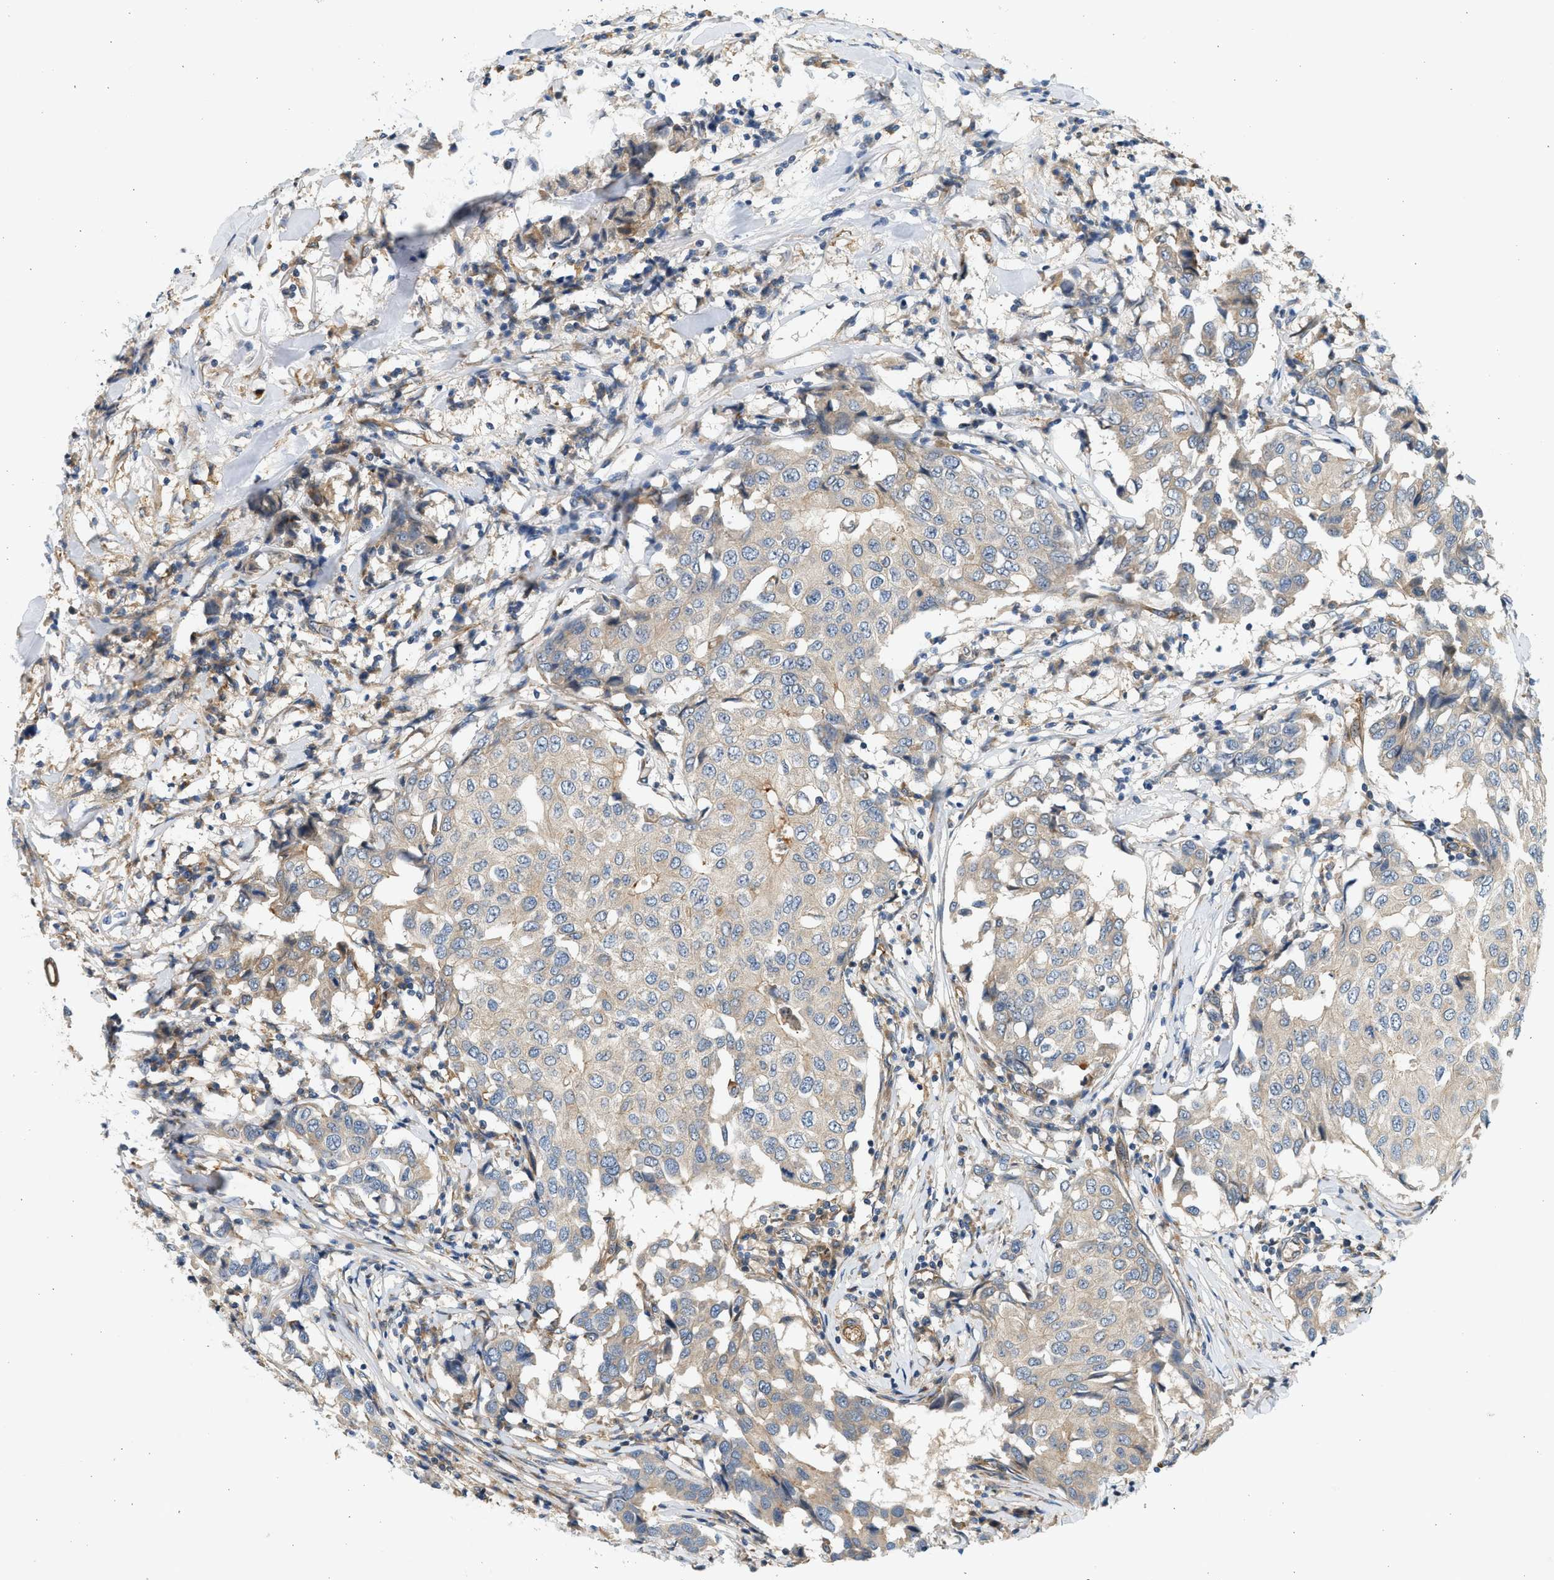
{"staining": {"intensity": "weak", "quantity": "25%-75%", "location": "cytoplasmic/membranous"}, "tissue": "breast cancer", "cell_type": "Tumor cells", "image_type": "cancer", "snomed": [{"axis": "morphology", "description": "Duct carcinoma"}, {"axis": "topography", "description": "Breast"}], "caption": "Human intraductal carcinoma (breast) stained with a brown dye displays weak cytoplasmic/membranous positive positivity in approximately 25%-75% of tumor cells.", "gene": "KDELR2", "patient": {"sex": "female", "age": 80}}